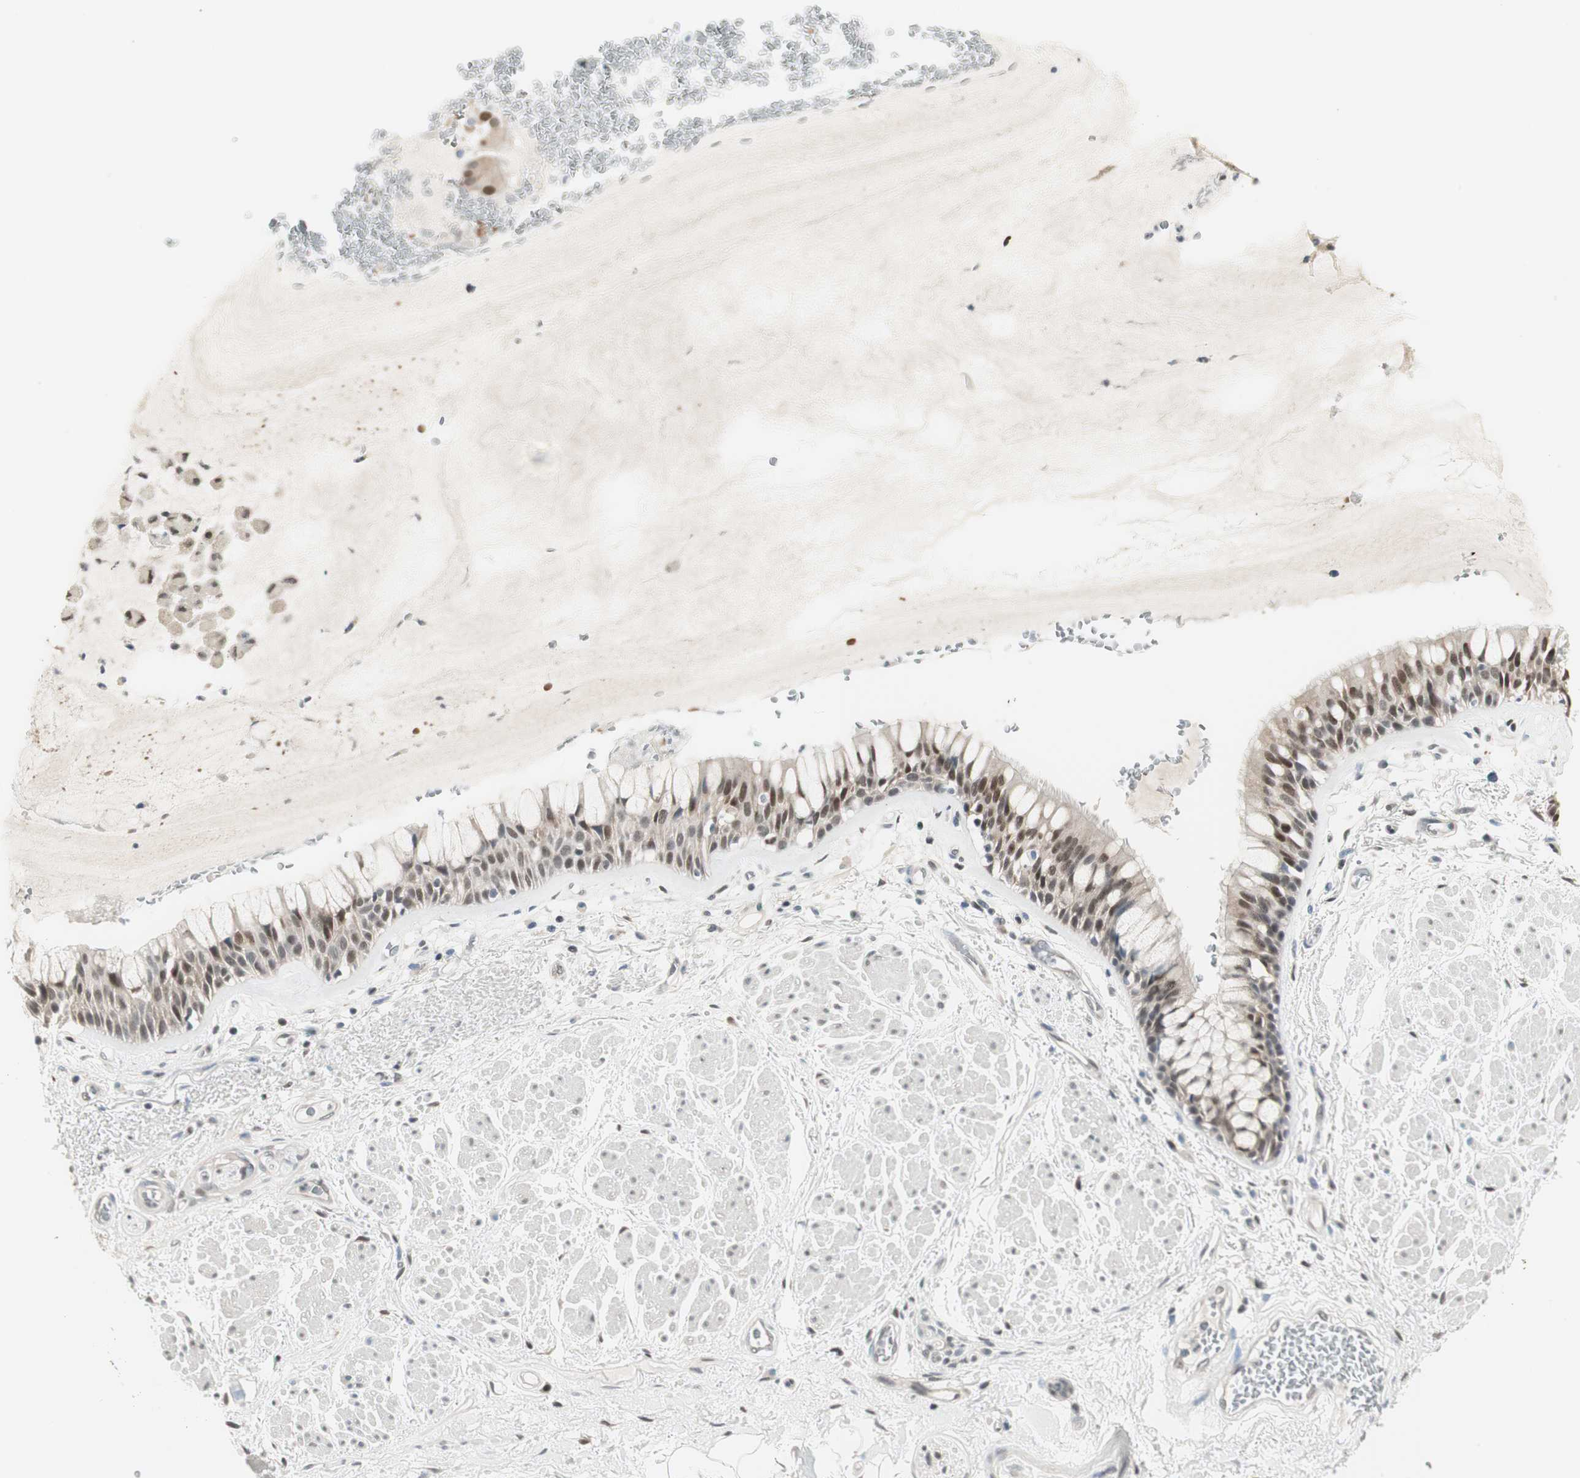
{"staining": {"intensity": "moderate", "quantity": ">75%", "location": "nuclear"}, "tissue": "bronchus", "cell_type": "Respiratory epithelial cells", "image_type": "normal", "snomed": [{"axis": "morphology", "description": "Normal tissue, NOS"}, {"axis": "topography", "description": "Bronchus"}], "caption": "This is a micrograph of IHC staining of normal bronchus, which shows moderate positivity in the nuclear of respiratory epithelial cells.", "gene": "LONP2", "patient": {"sex": "male", "age": 66}}